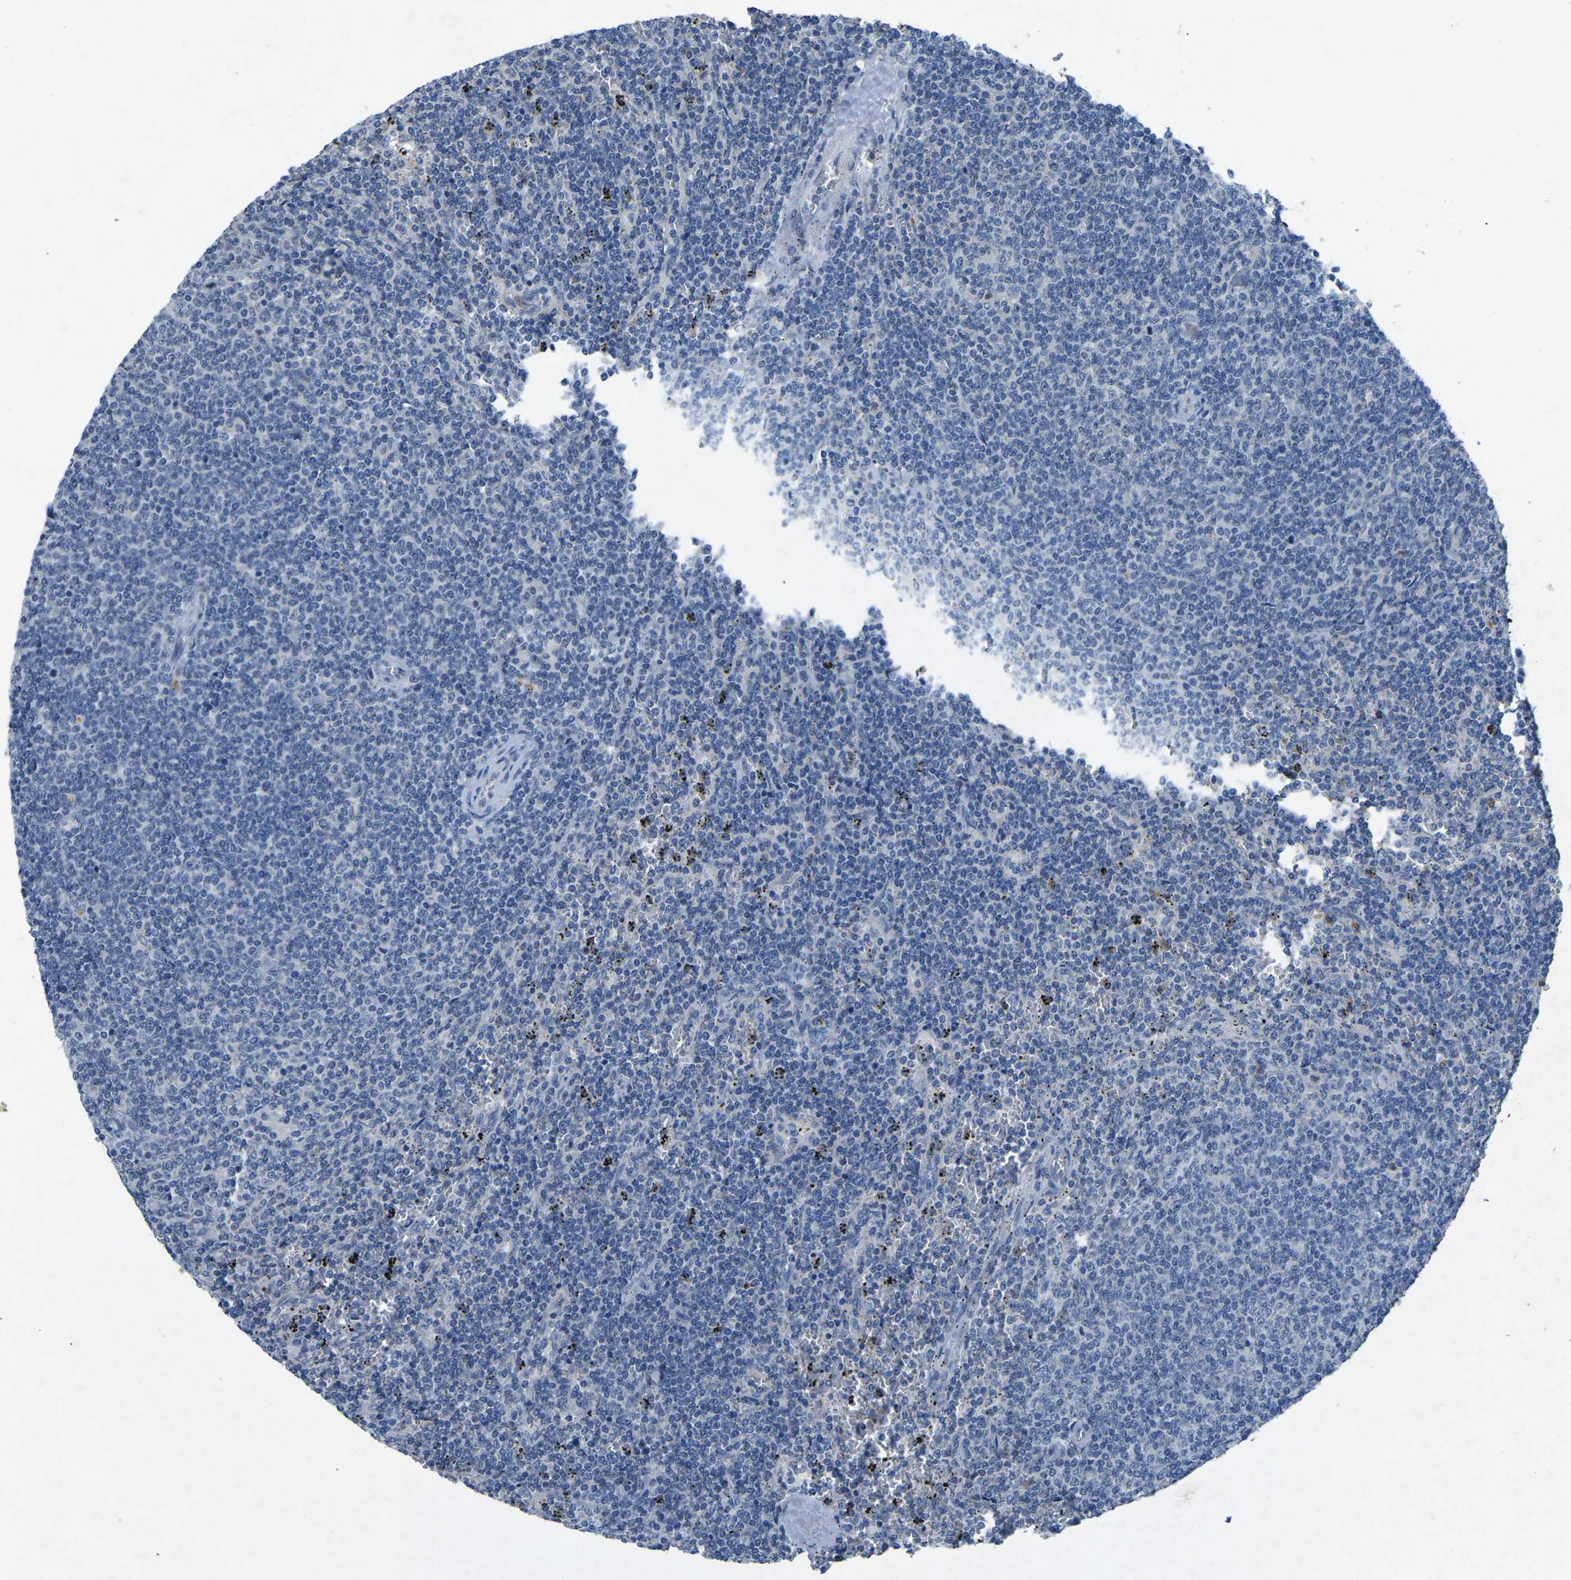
{"staining": {"intensity": "negative", "quantity": "none", "location": "none"}, "tissue": "lymphoma", "cell_type": "Tumor cells", "image_type": "cancer", "snomed": [{"axis": "morphology", "description": "Malignant lymphoma, non-Hodgkin's type, Low grade"}, {"axis": "topography", "description": "Spleen"}], "caption": "High magnification brightfield microscopy of malignant lymphoma, non-Hodgkin's type (low-grade) stained with DAB (3,3'-diaminobenzidine) (brown) and counterstained with hematoxylin (blue): tumor cells show no significant positivity.", "gene": "PLG", "patient": {"sex": "female", "age": 50}}